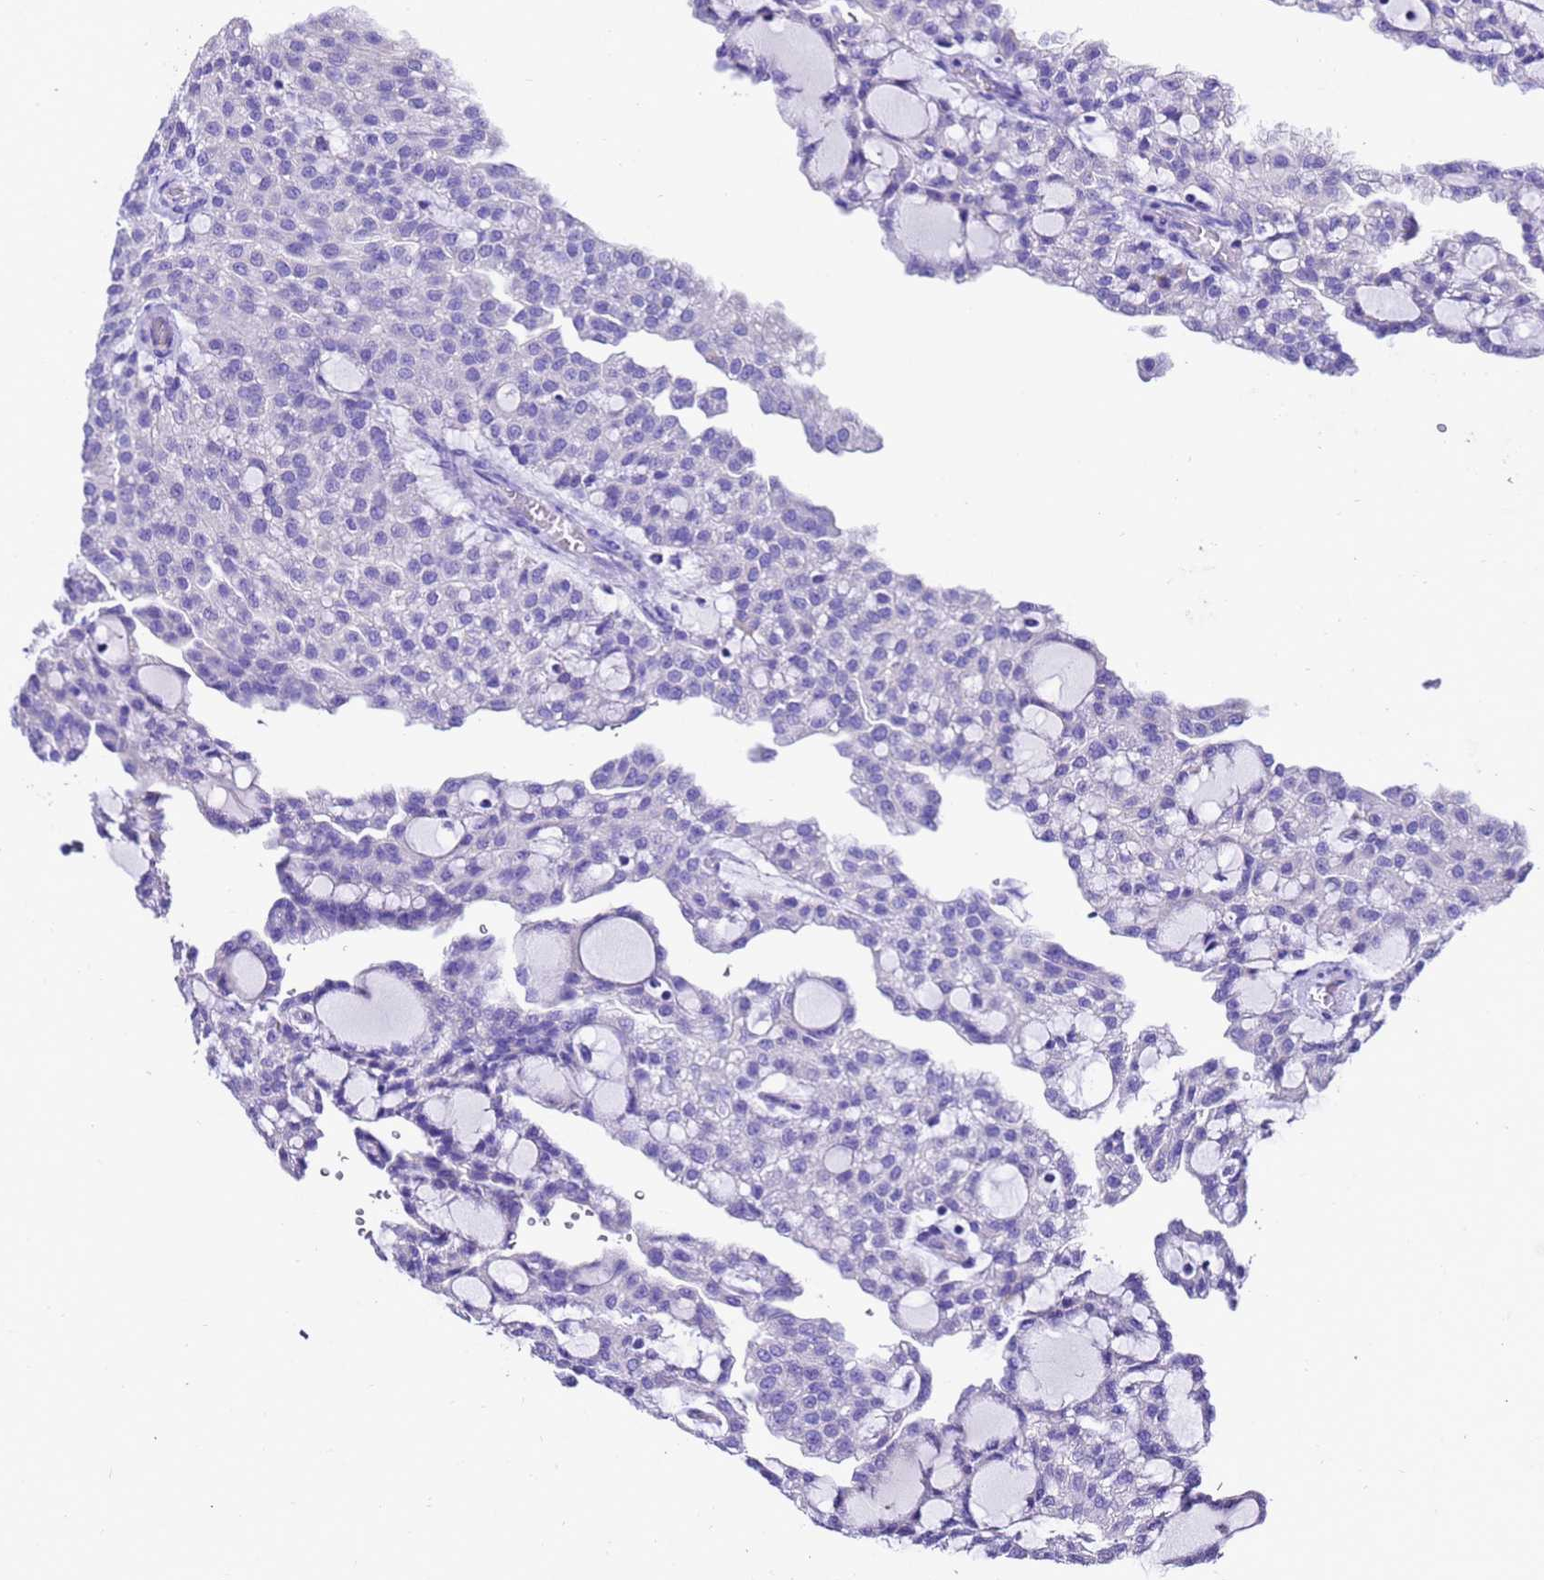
{"staining": {"intensity": "negative", "quantity": "none", "location": "none"}, "tissue": "renal cancer", "cell_type": "Tumor cells", "image_type": "cancer", "snomed": [{"axis": "morphology", "description": "Adenocarcinoma, NOS"}, {"axis": "topography", "description": "Kidney"}], "caption": "A micrograph of human renal cancer is negative for staining in tumor cells.", "gene": "UGT2A1", "patient": {"sex": "male", "age": 63}}